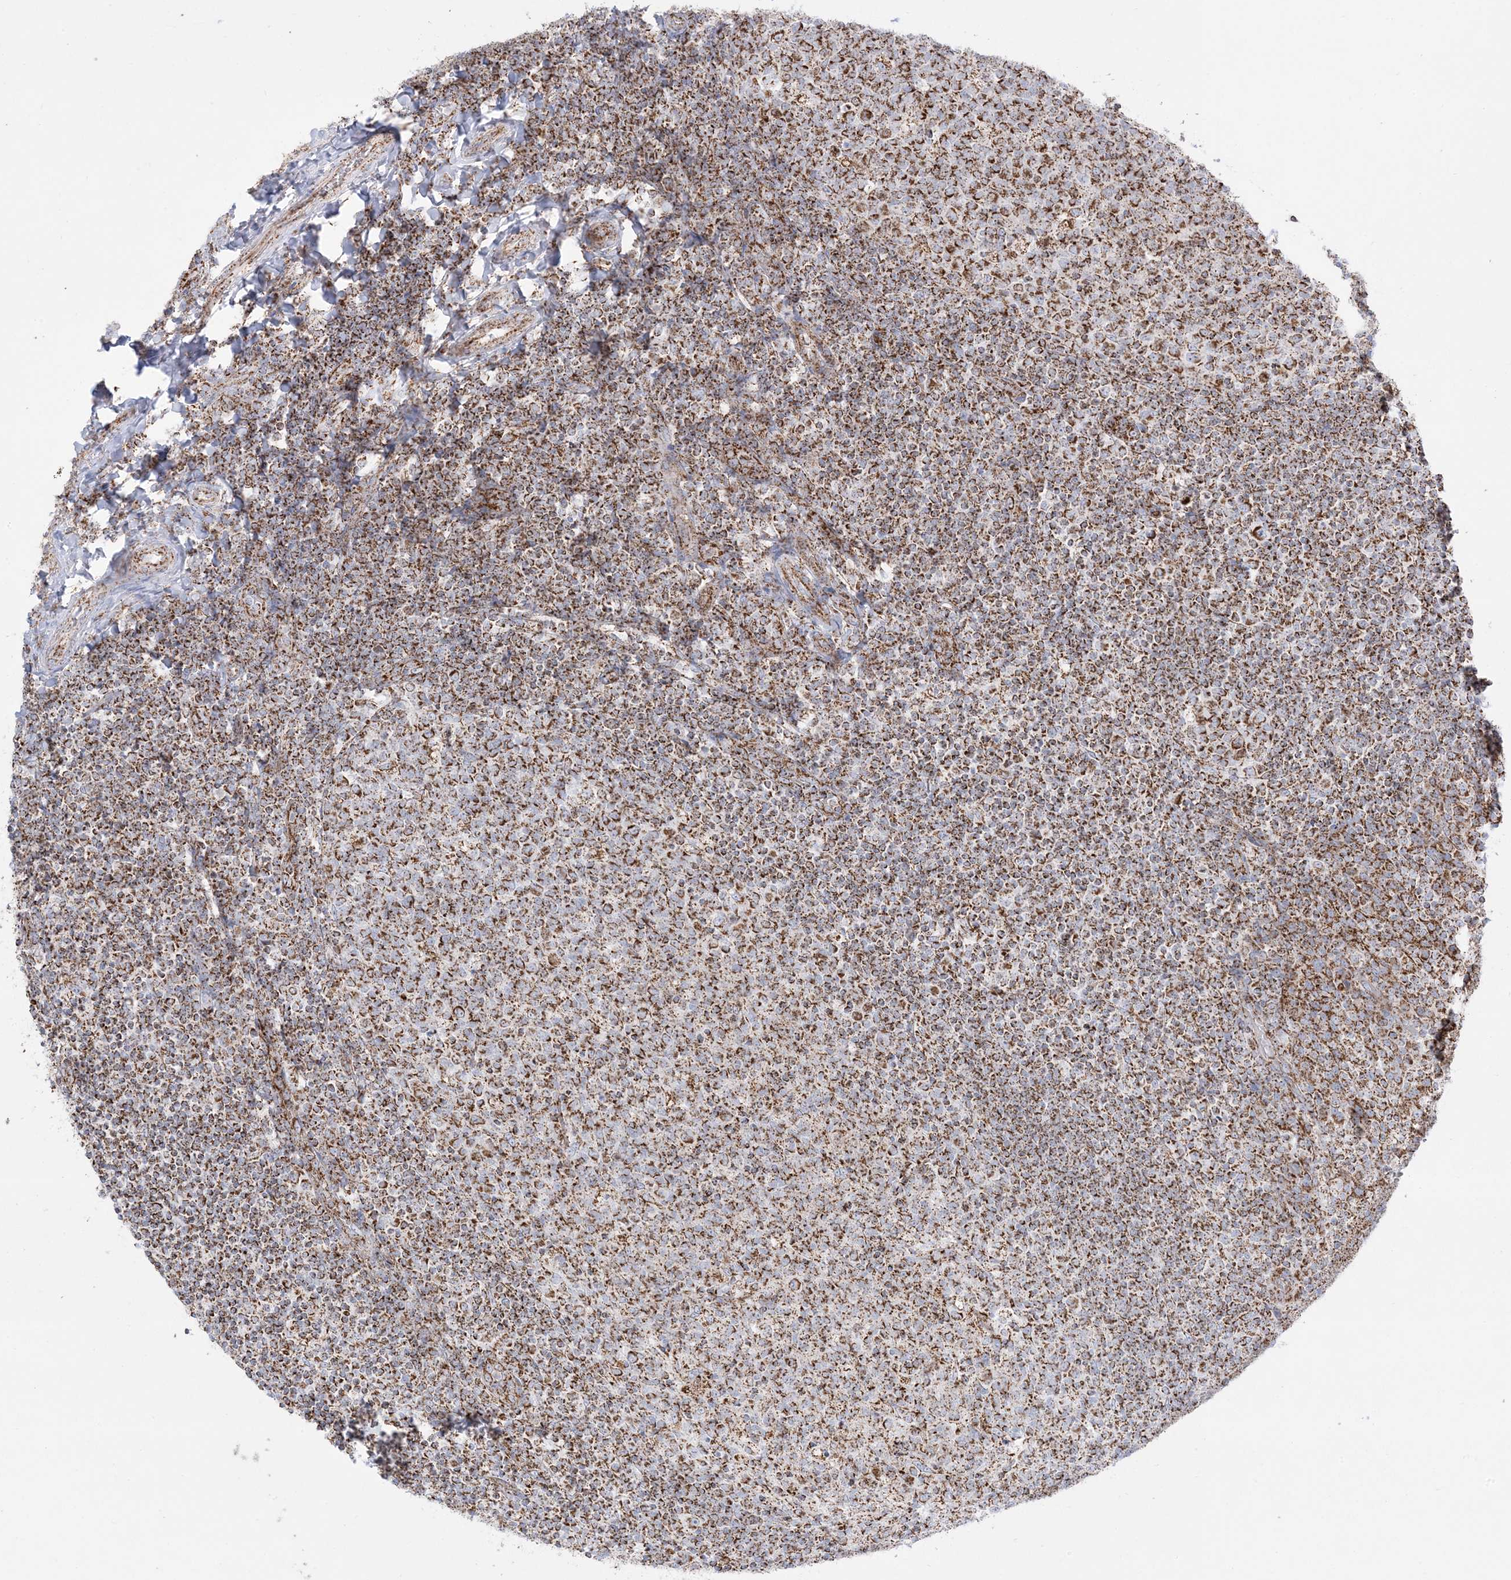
{"staining": {"intensity": "moderate", "quantity": ">75%", "location": "cytoplasmic/membranous"}, "tissue": "tonsil", "cell_type": "Germinal center cells", "image_type": "normal", "snomed": [{"axis": "morphology", "description": "Normal tissue, NOS"}, {"axis": "topography", "description": "Tonsil"}], "caption": "This image exhibits IHC staining of unremarkable human tonsil, with medium moderate cytoplasmic/membranous positivity in about >75% of germinal center cells.", "gene": "MRPS36", "patient": {"sex": "female", "age": 19}}